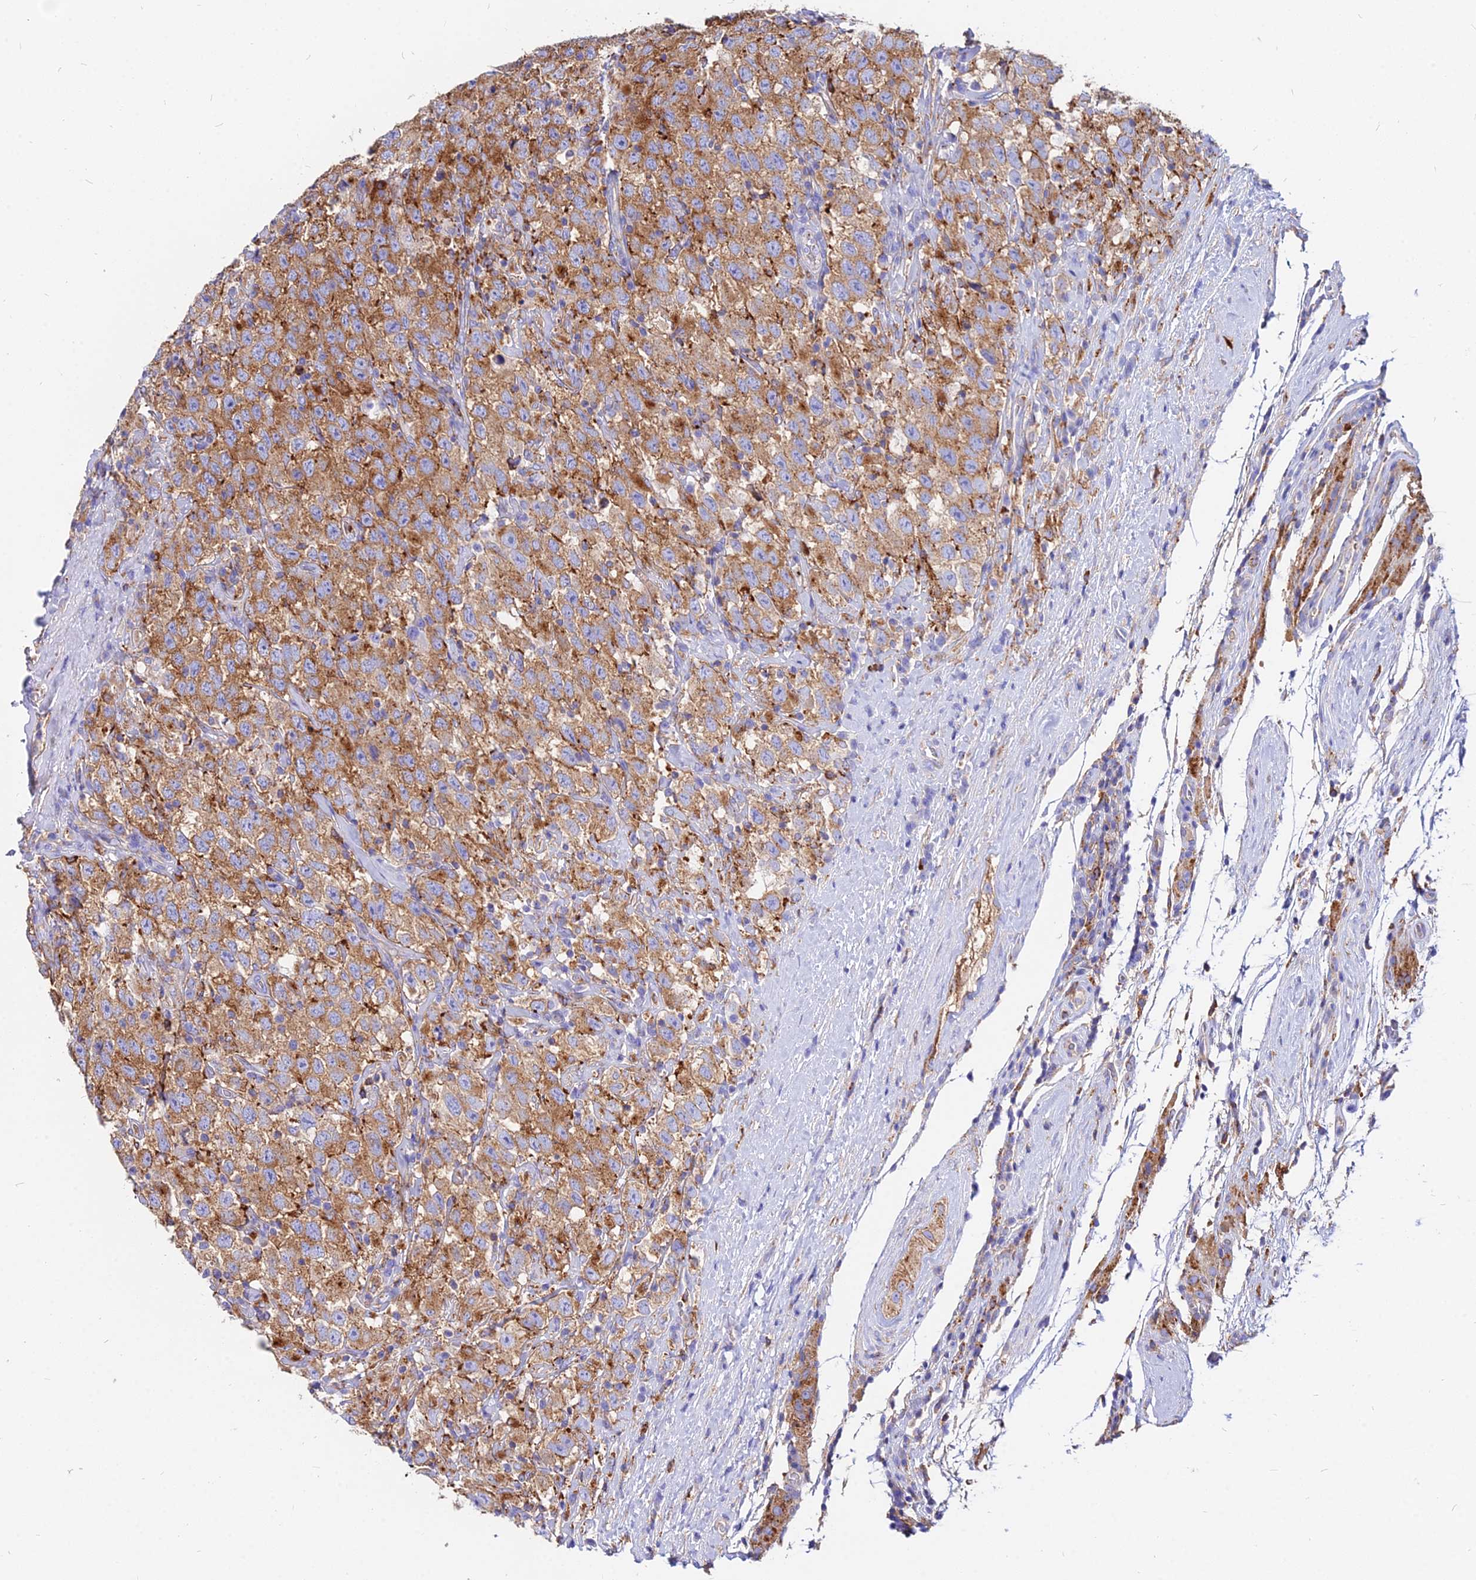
{"staining": {"intensity": "moderate", "quantity": ">75%", "location": "cytoplasmic/membranous"}, "tissue": "testis cancer", "cell_type": "Tumor cells", "image_type": "cancer", "snomed": [{"axis": "morphology", "description": "Seminoma, NOS"}, {"axis": "topography", "description": "Testis"}], "caption": "This histopathology image demonstrates testis cancer stained with immunohistochemistry (IHC) to label a protein in brown. The cytoplasmic/membranous of tumor cells show moderate positivity for the protein. Nuclei are counter-stained blue.", "gene": "AGTRAP", "patient": {"sex": "male", "age": 41}}